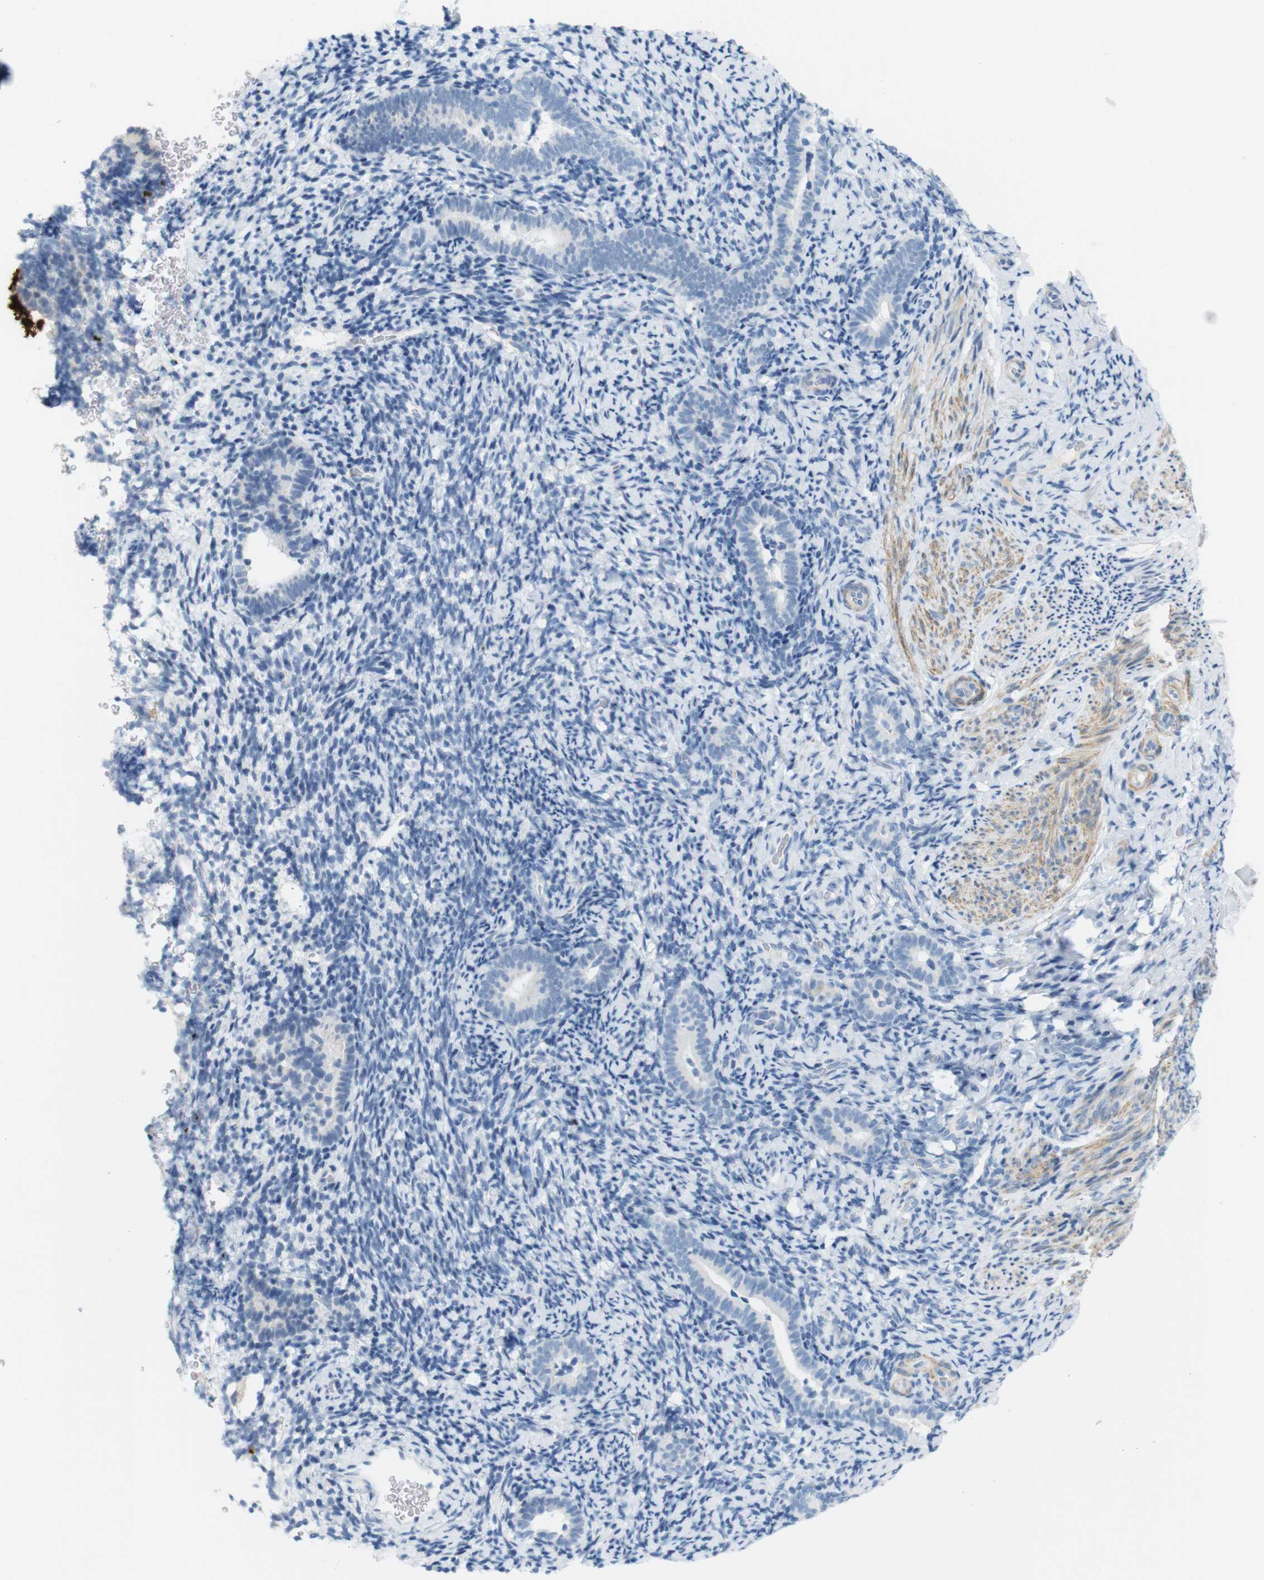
{"staining": {"intensity": "negative", "quantity": "none", "location": "none"}, "tissue": "endometrium", "cell_type": "Cells in endometrial stroma", "image_type": "normal", "snomed": [{"axis": "morphology", "description": "Normal tissue, NOS"}, {"axis": "topography", "description": "Endometrium"}], "caption": "This is an IHC image of benign human endometrium. There is no staining in cells in endometrial stroma.", "gene": "HRH2", "patient": {"sex": "female", "age": 51}}